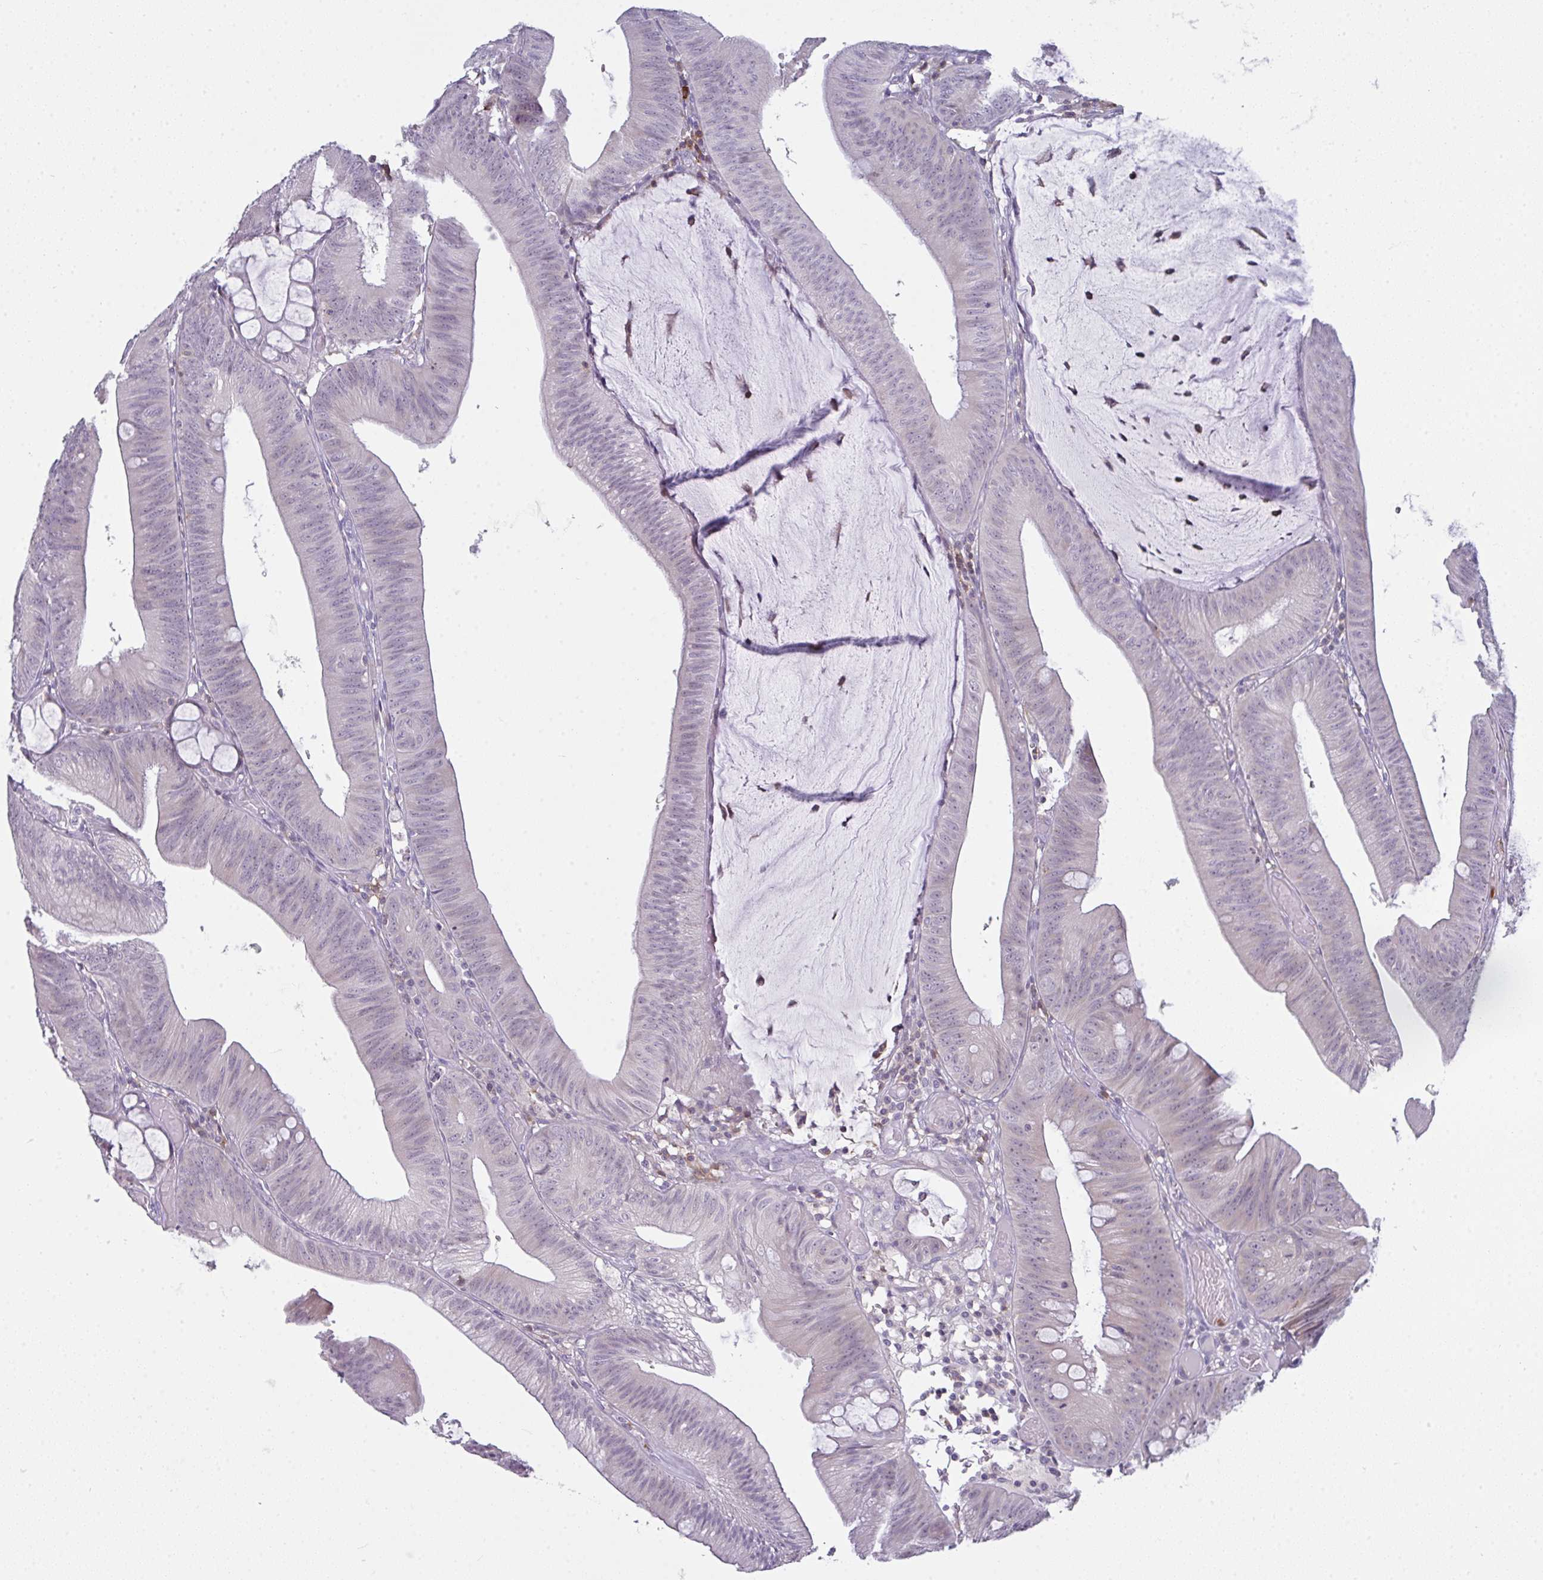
{"staining": {"intensity": "negative", "quantity": "none", "location": "none"}, "tissue": "colorectal cancer", "cell_type": "Tumor cells", "image_type": "cancer", "snomed": [{"axis": "morphology", "description": "Adenocarcinoma, NOS"}, {"axis": "topography", "description": "Colon"}], "caption": "The immunohistochemistry micrograph has no significant expression in tumor cells of colorectal cancer tissue. (DAB (3,3'-diaminobenzidine) IHC visualized using brightfield microscopy, high magnification).", "gene": "CD80", "patient": {"sex": "male", "age": 84}}